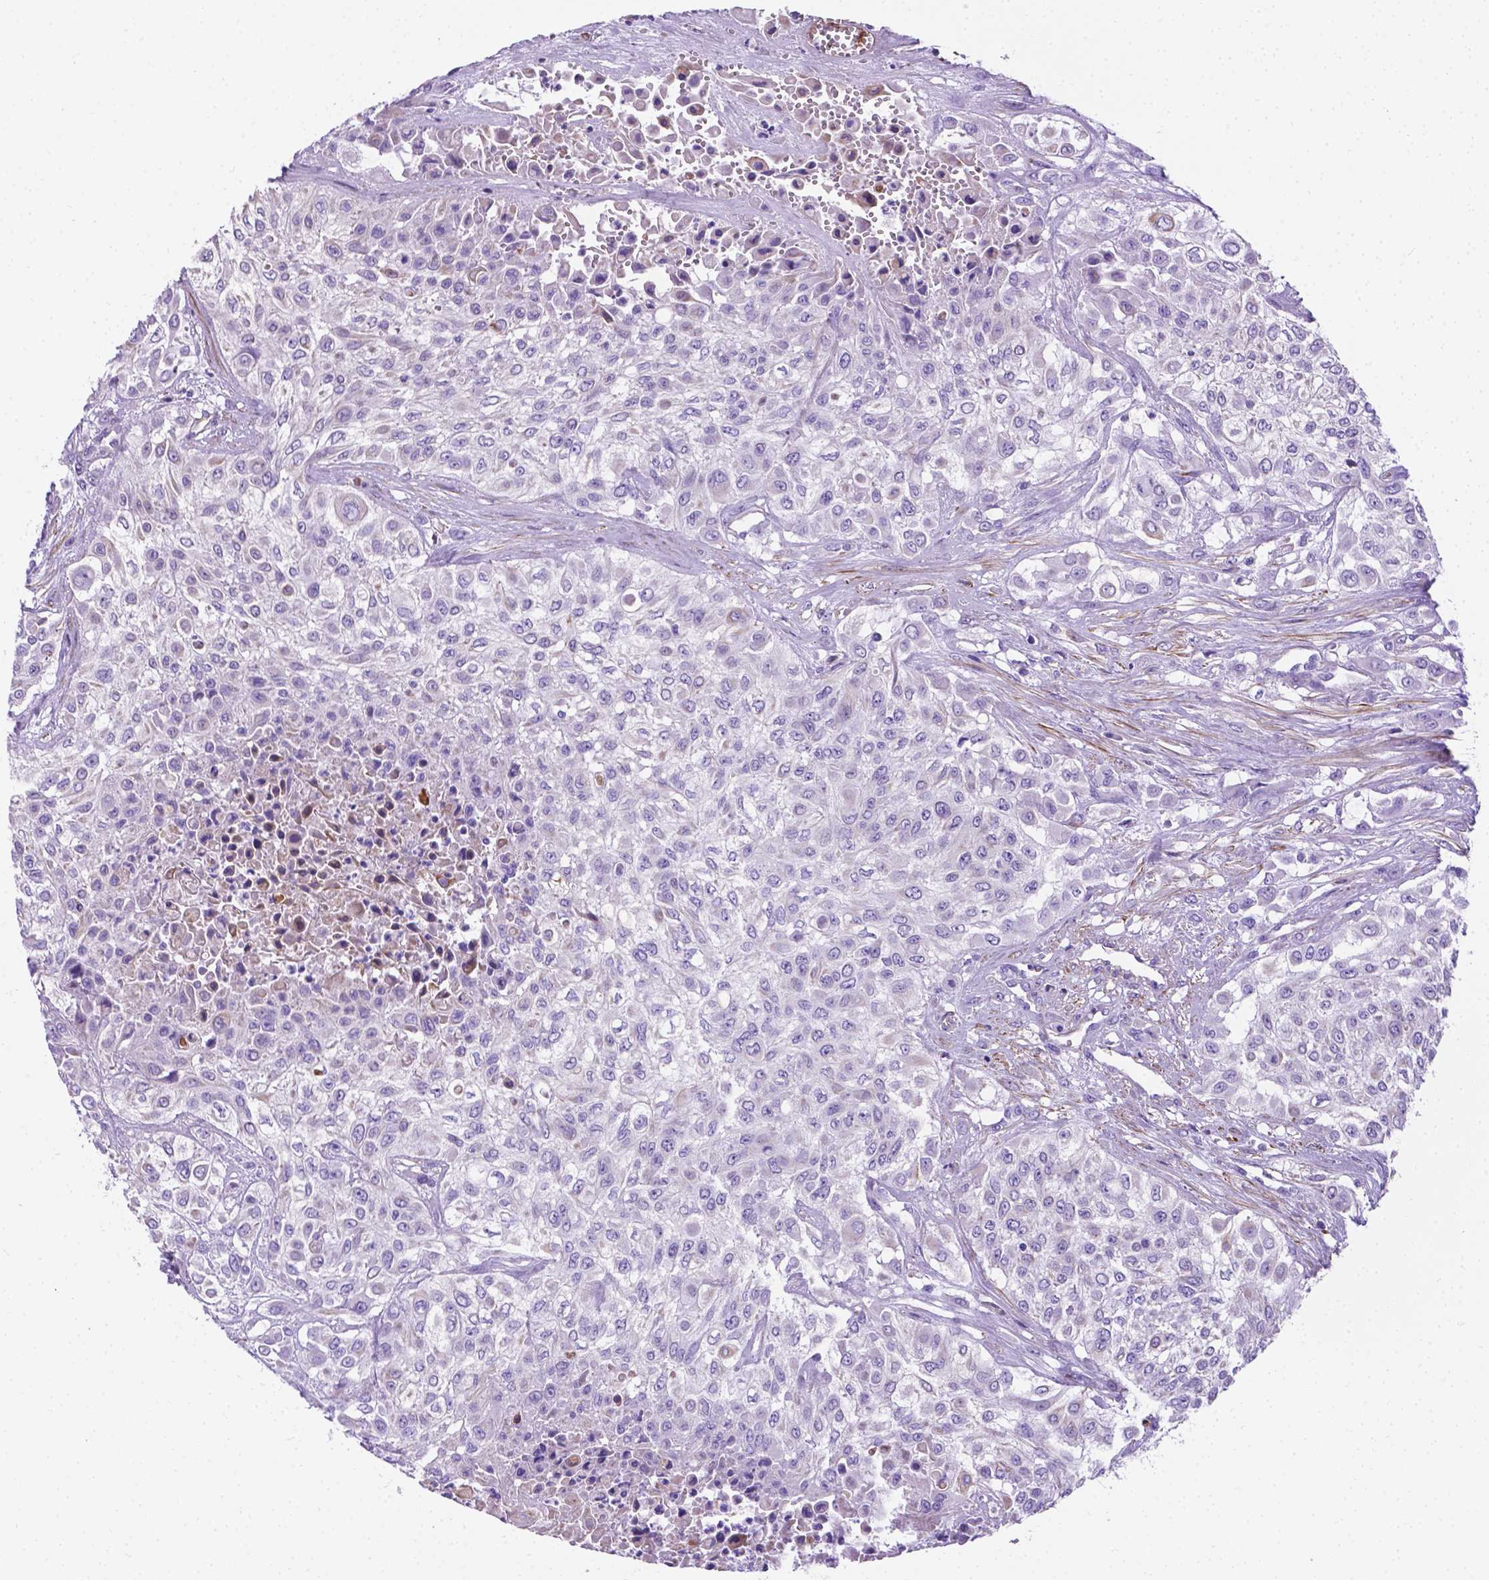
{"staining": {"intensity": "negative", "quantity": "none", "location": "none"}, "tissue": "urothelial cancer", "cell_type": "Tumor cells", "image_type": "cancer", "snomed": [{"axis": "morphology", "description": "Urothelial carcinoma, High grade"}, {"axis": "topography", "description": "Urinary bladder"}], "caption": "Tumor cells show no significant protein expression in urothelial cancer.", "gene": "APOE", "patient": {"sex": "male", "age": 57}}